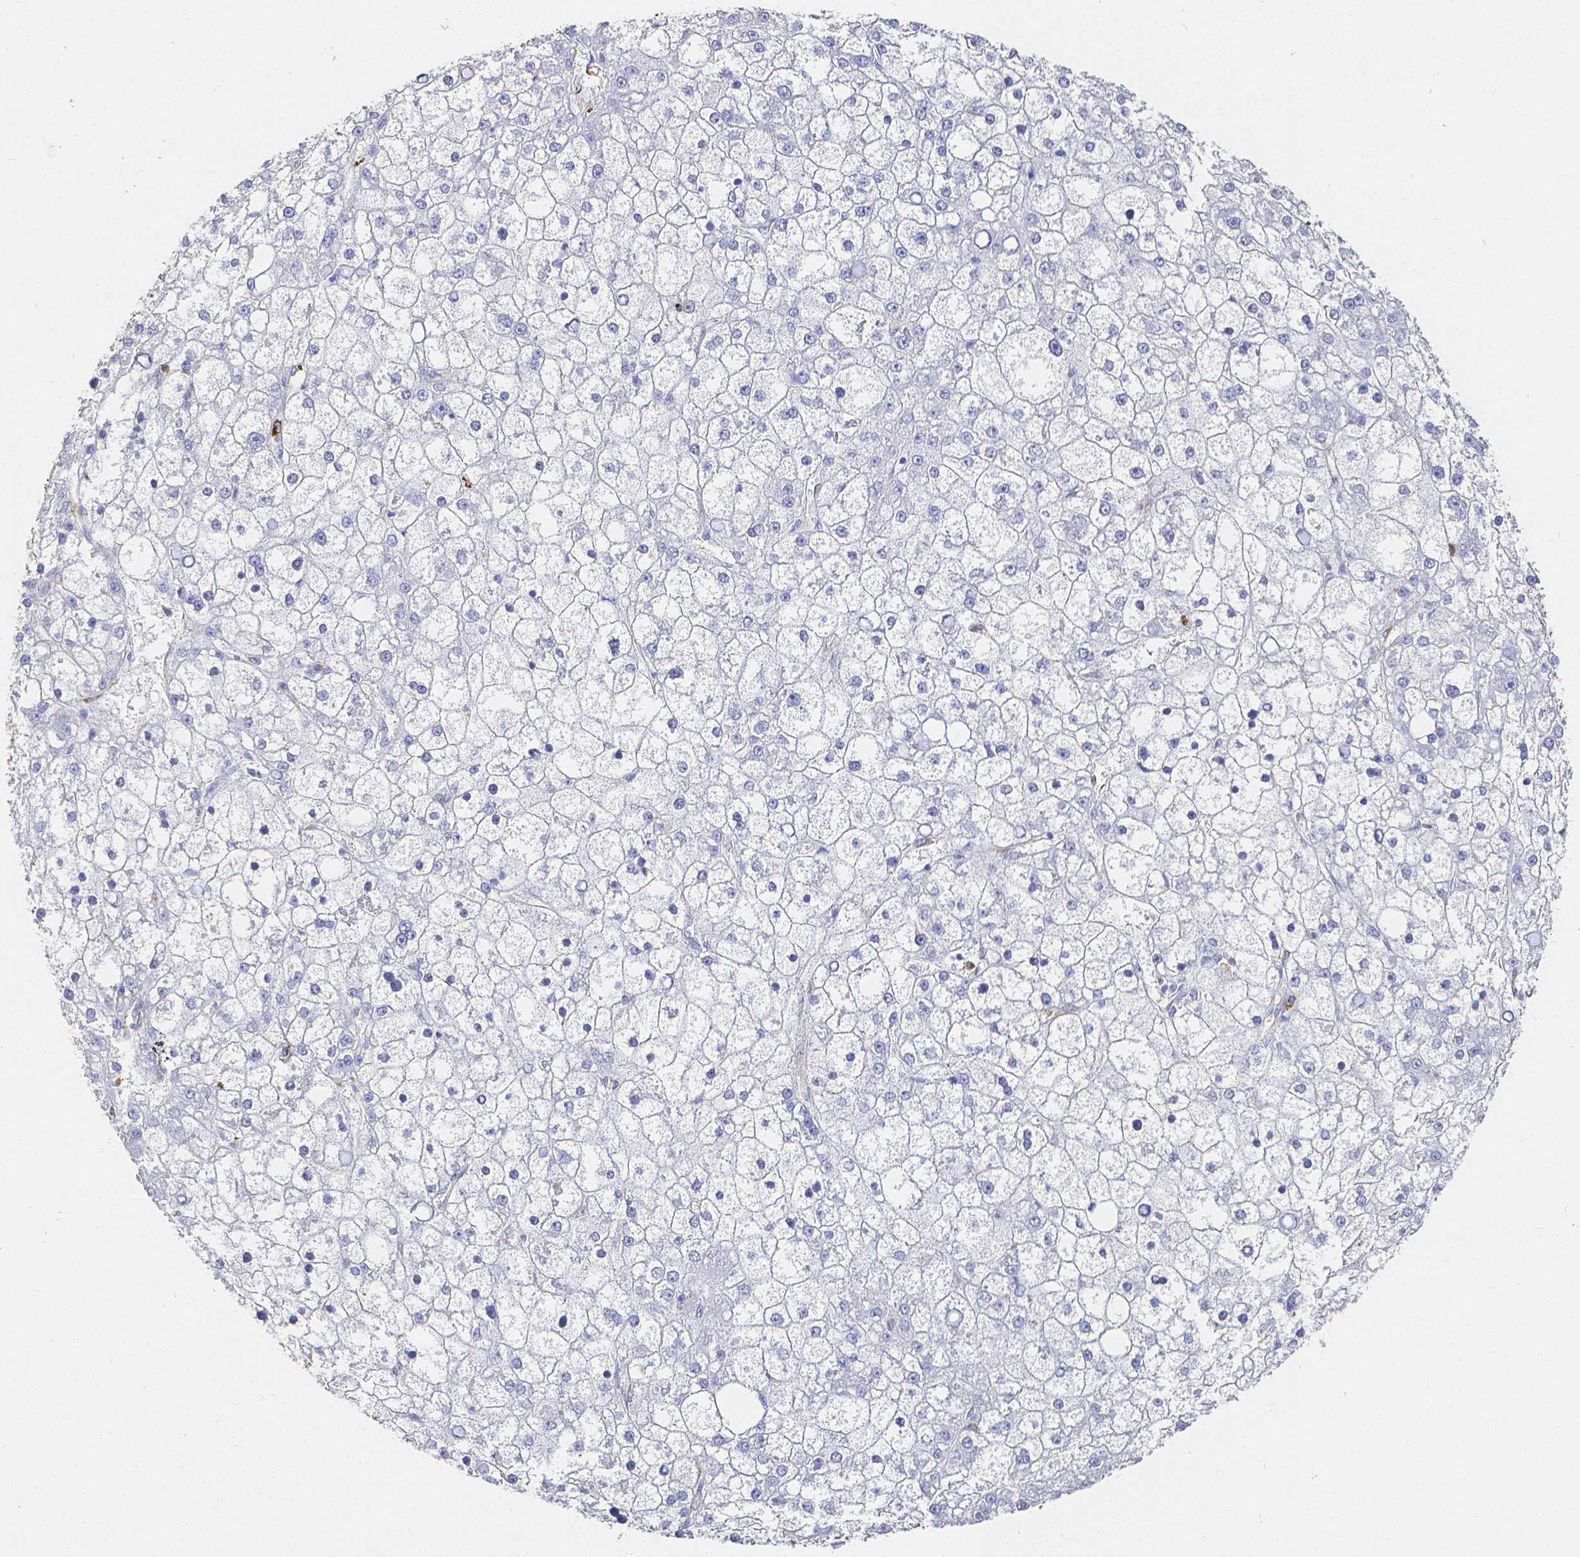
{"staining": {"intensity": "negative", "quantity": "none", "location": "none"}, "tissue": "liver cancer", "cell_type": "Tumor cells", "image_type": "cancer", "snomed": [{"axis": "morphology", "description": "Carcinoma, Hepatocellular, NOS"}, {"axis": "topography", "description": "Liver"}], "caption": "DAB immunohistochemical staining of human hepatocellular carcinoma (liver) reveals no significant positivity in tumor cells. Brightfield microscopy of IHC stained with DAB (3,3'-diaminobenzidine) (brown) and hematoxylin (blue), captured at high magnification.", "gene": "SMURF1", "patient": {"sex": "male", "age": 67}}